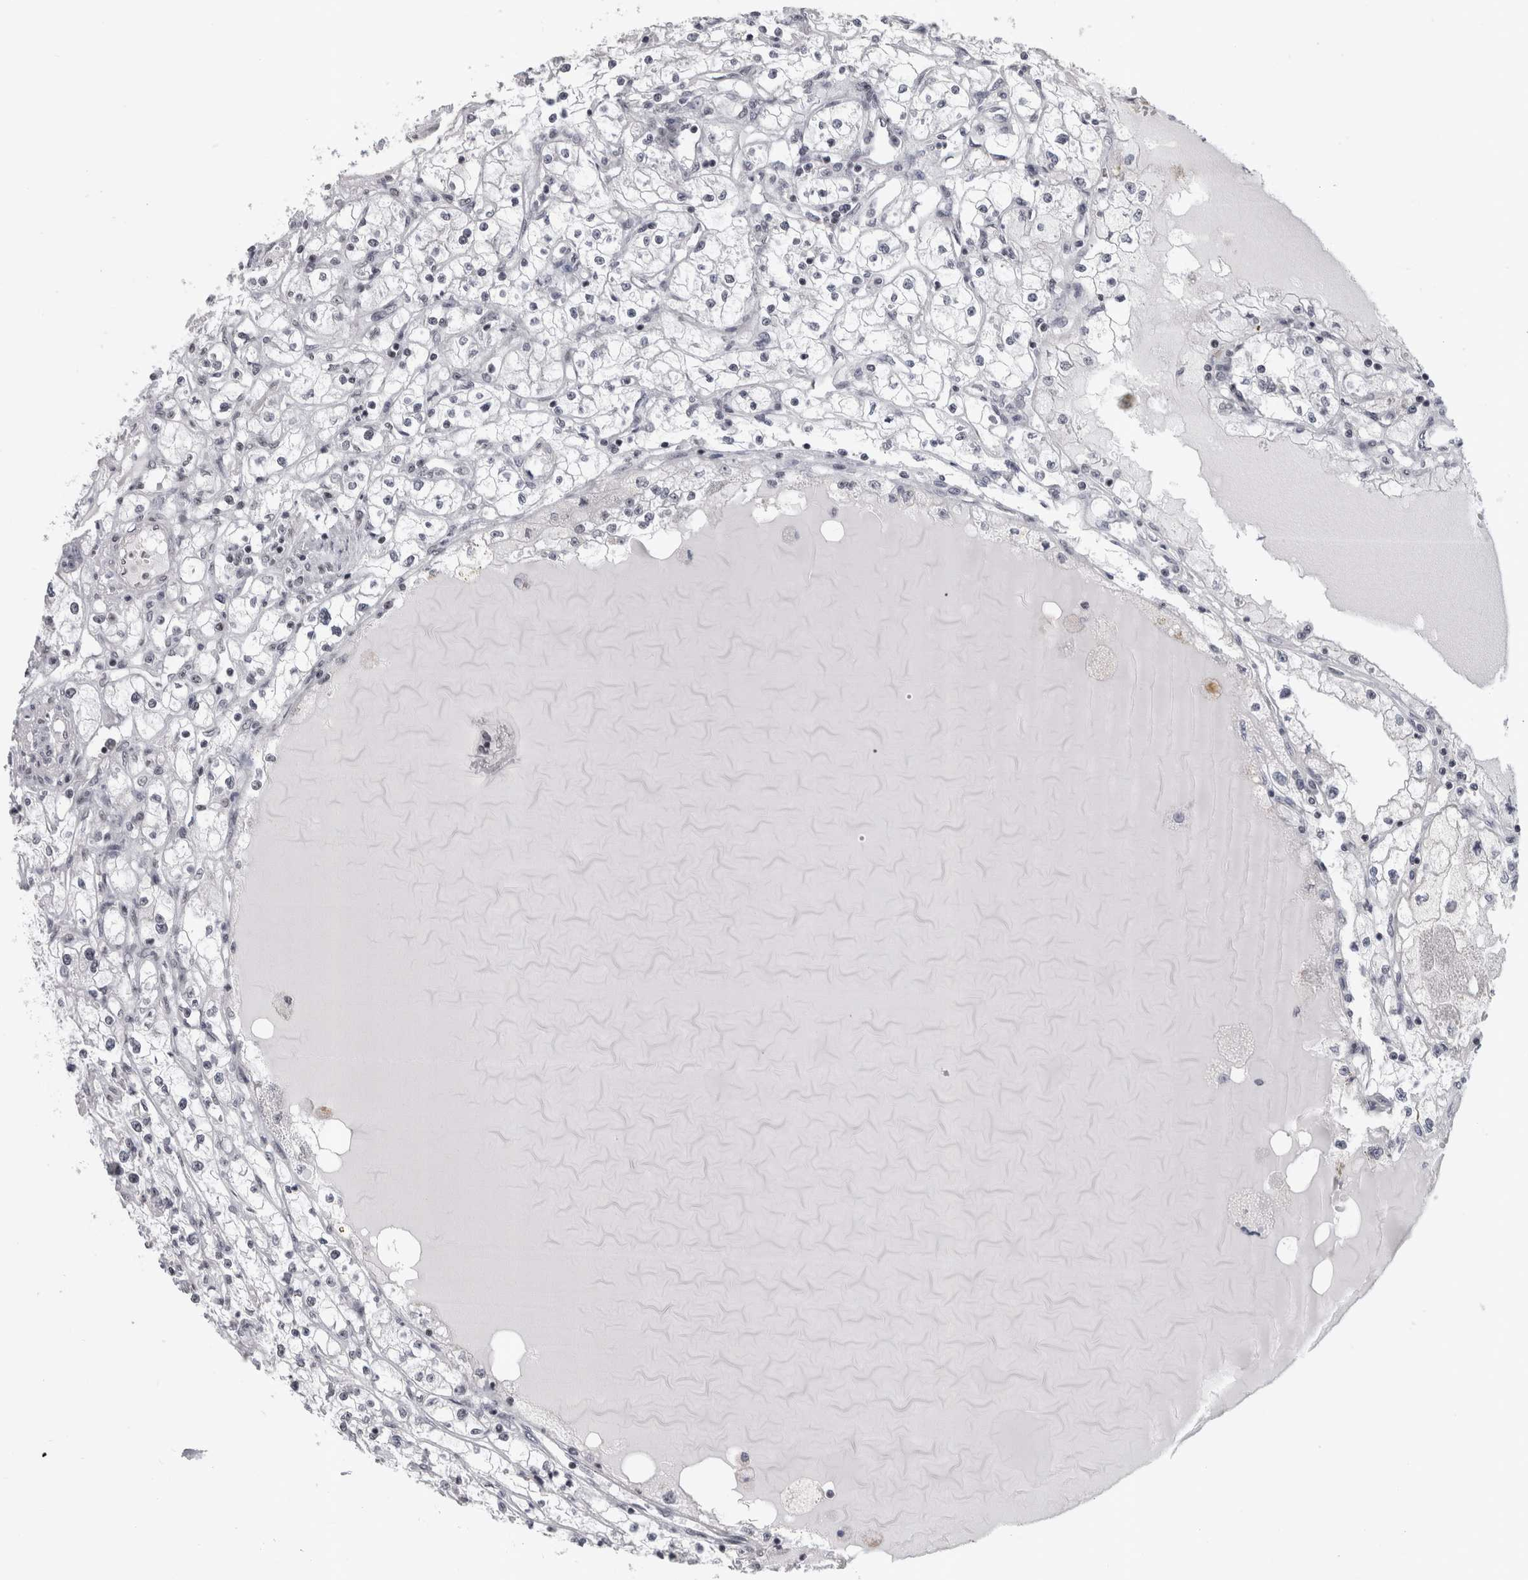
{"staining": {"intensity": "negative", "quantity": "none", "location": "none"}, "tissue": "renal cancer", "cell_type": "Tumor cells", "image_type": "cancer", "snomed": [{"axis": "morphology", "description": "Adenocarcinoma, NOS"}, {"axis": "topography", "description": "Kidney"}], "caption": "Human renal cancer (adenocarcinoma) stained for a protein using IHC shows no staining in tumor cells.", "gene": "ARID4B", "patient": {"sex": "male", "age": 56}}